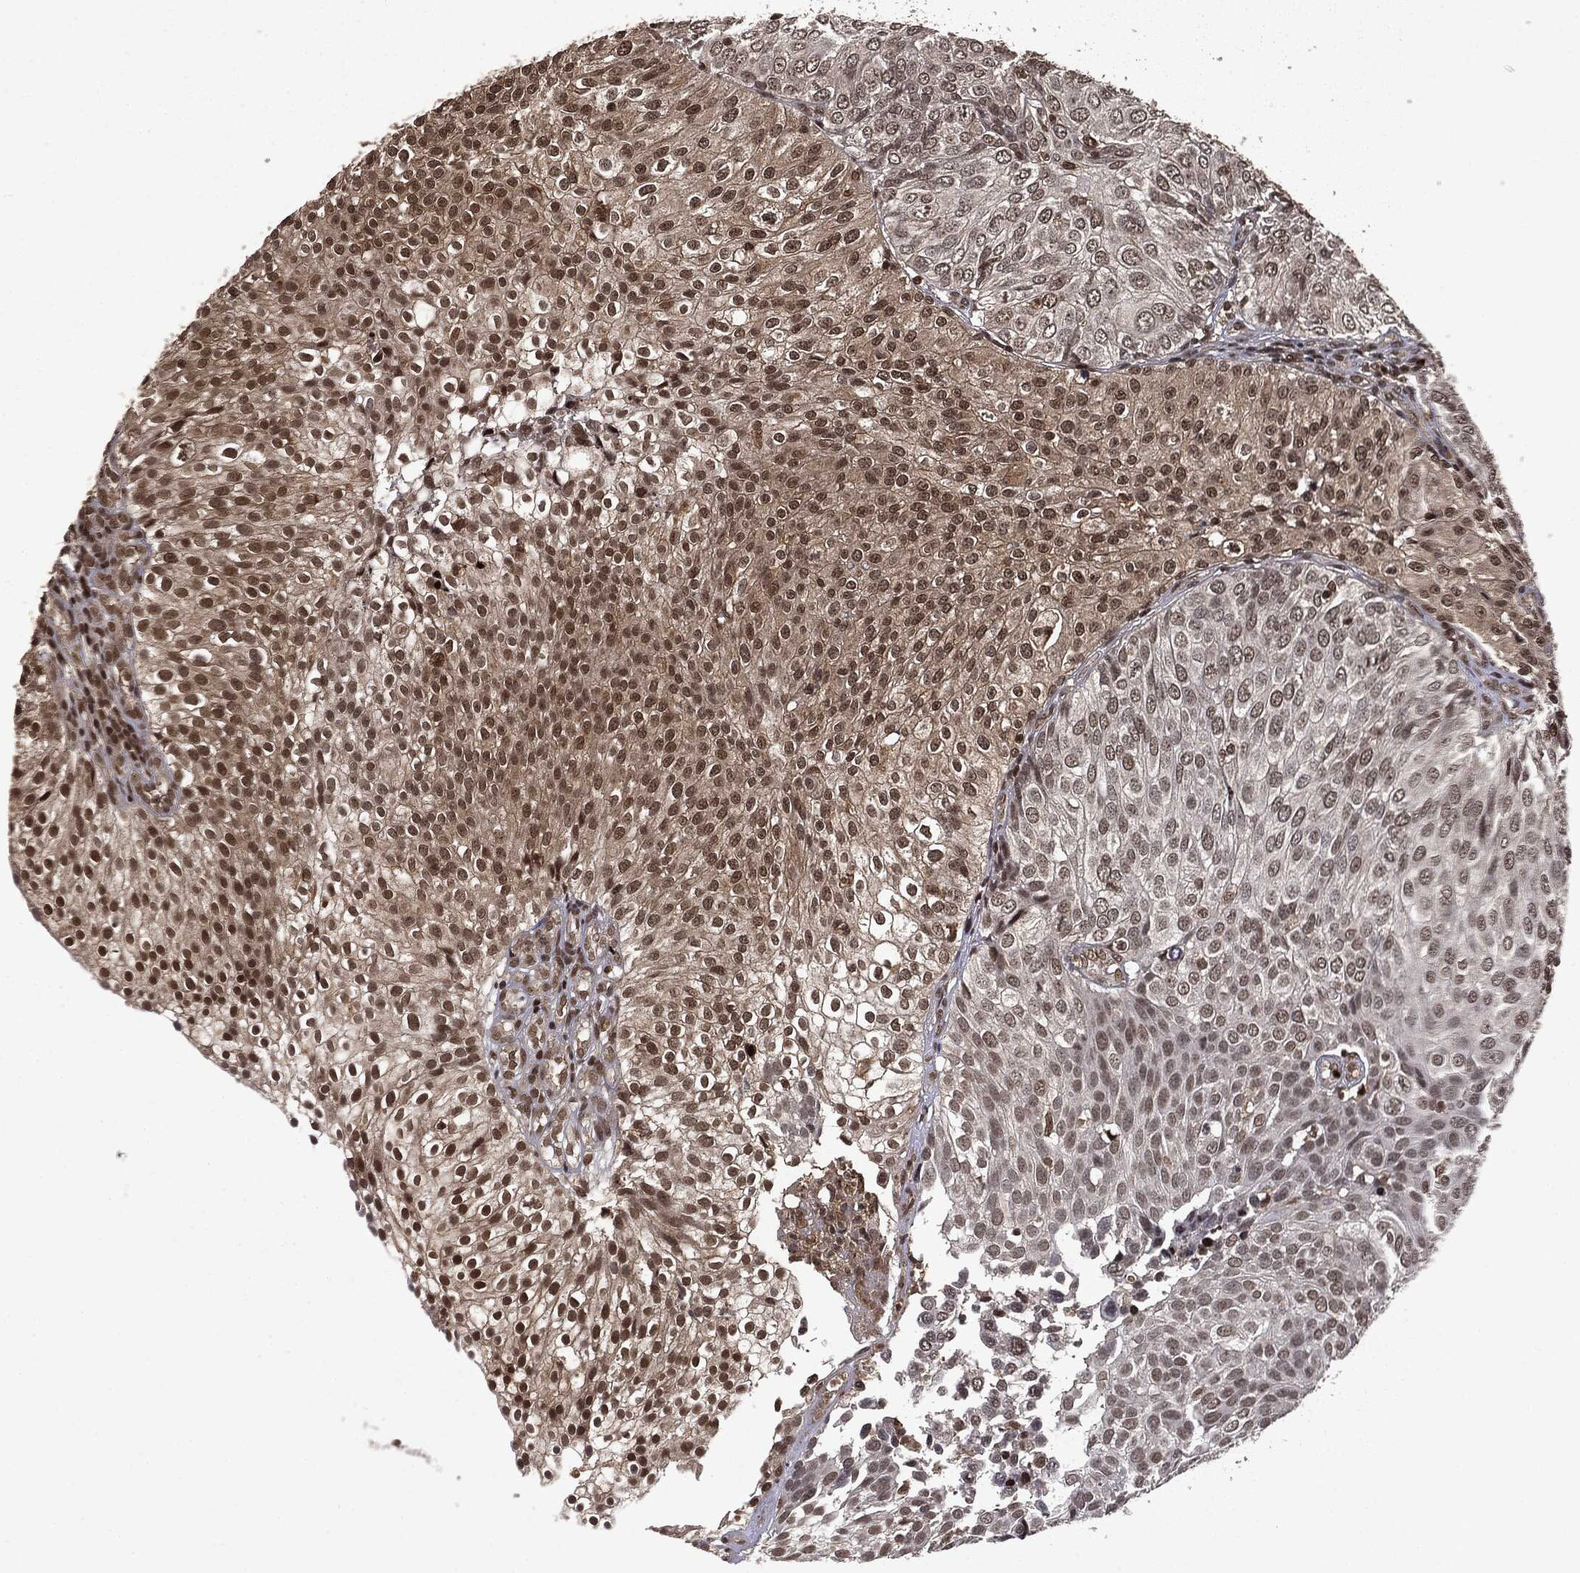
{"staining": {"intensity": "moderate", "quantity": "25%-75%", "location": "cytoplasmic/membranous,nuclear"}, "tissue": "urothelial cancer", "cell_type": "Tumor cells", "image_type": "cancer", "snomed": [{"axis": "morphology", "description": "Urothelial carcinoma, High grade"}, {"axis": "topography", "description": "Urinary bladder"}], "caption": "Immunohistochemistry (IHC) histopathology image of urothelial carcinoma (high-grade) stained for a protein (brown), which shows medium levels of moderate cytoplasmic/membranous and nuclear staining in approximately 25%-75% of tumor cells.", "gene": "CTDP1", "patient": {"sex": "female", "age": 79}}